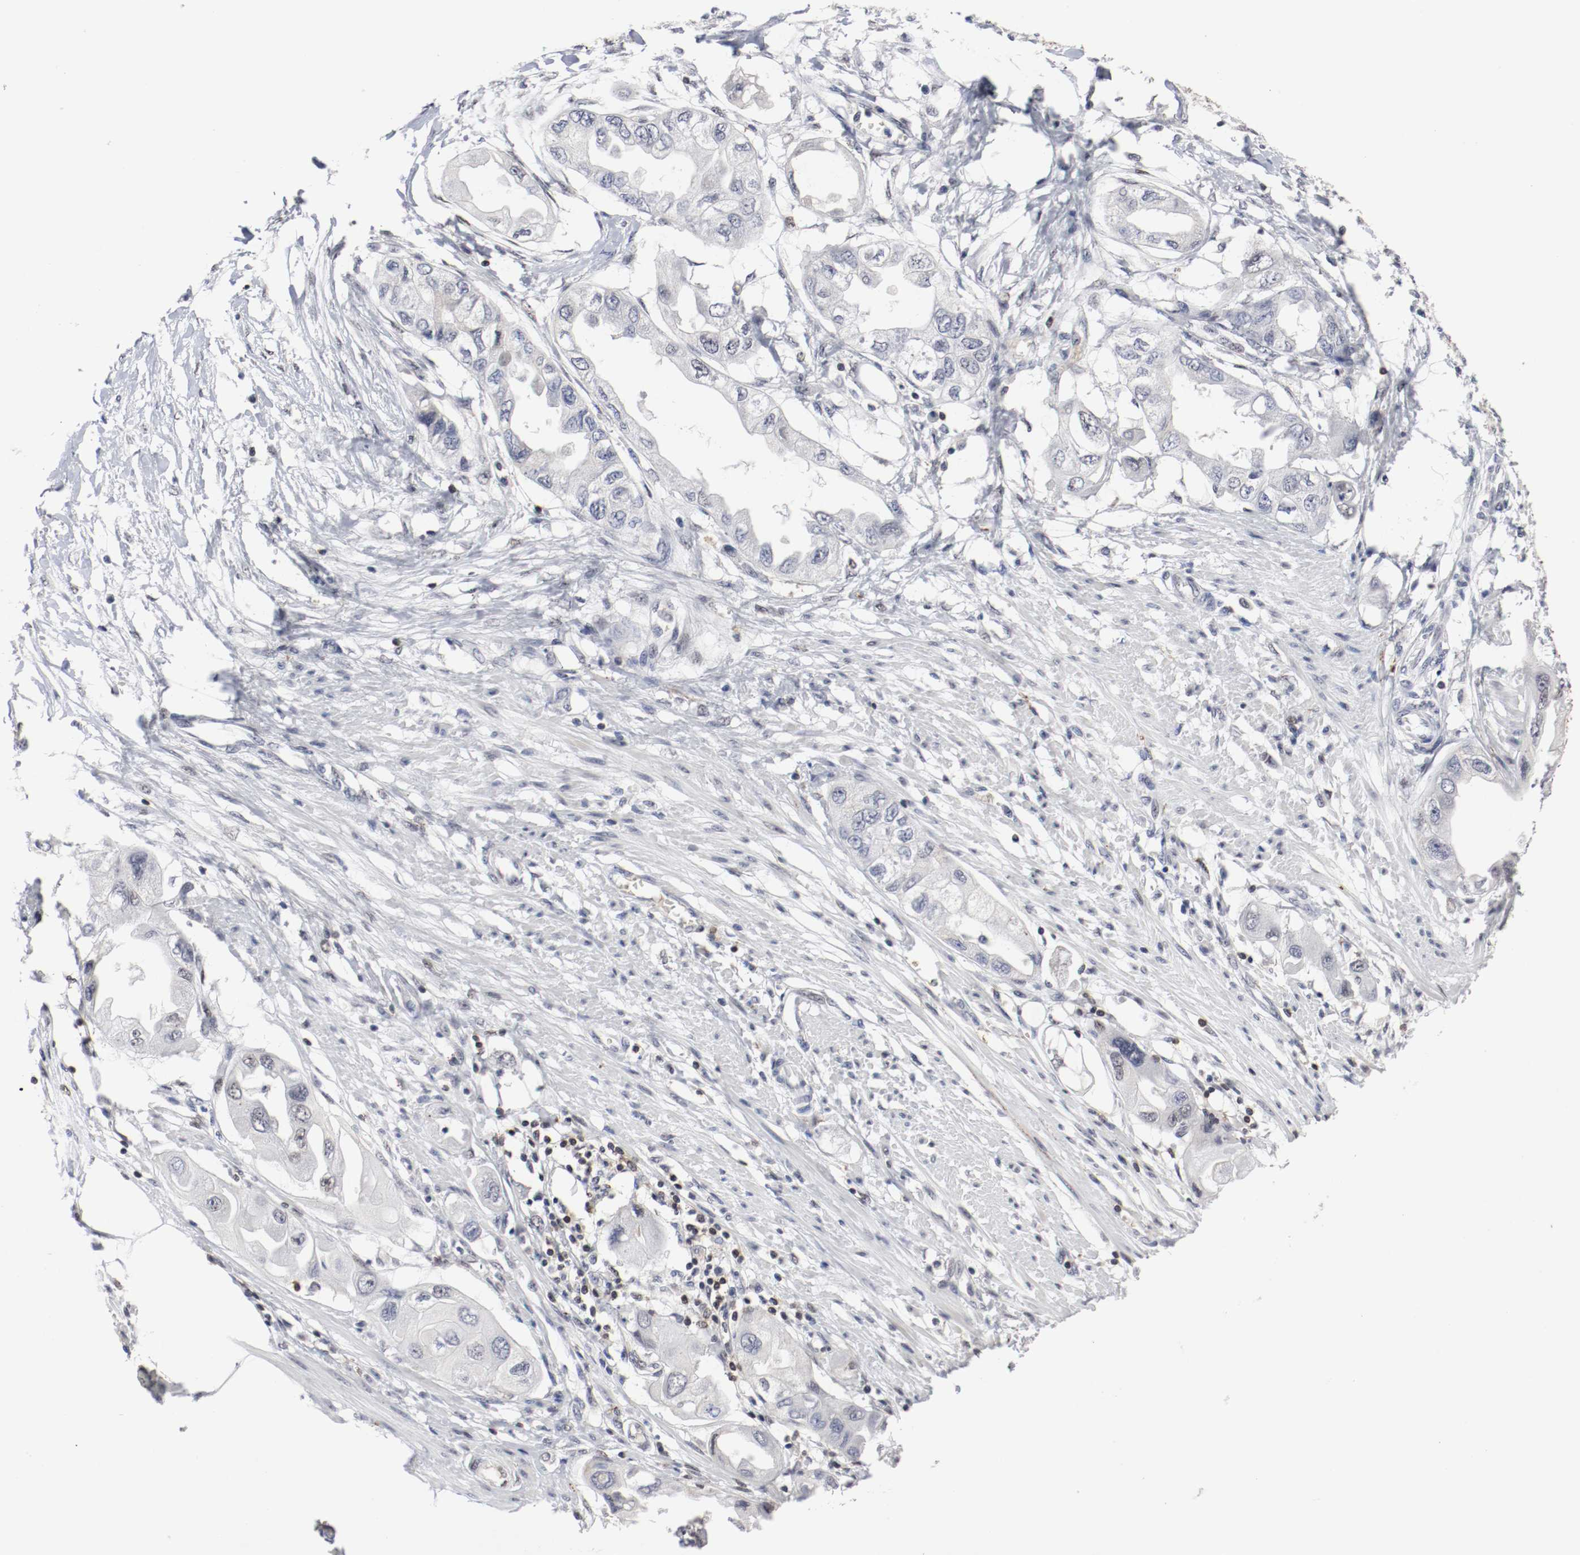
{"staining": {"intensity": "negative", "quantity": "none", "location": "none"}, "tissue": "endometrial cancer", "cell_type": "Tumor cells", "image_type": "cancer", "snomed": [{"axis": "morphology", "description": "Adenocarcinoma, NOS"}, {"axis": "topography", "description": "Endometrium"}], "caption": "A photomicrograph of human endometrial adenocarcinoma is negative for staining in tumor cells.", "gene": "JUND", "patient": {"sex": "female", "age": 67}}